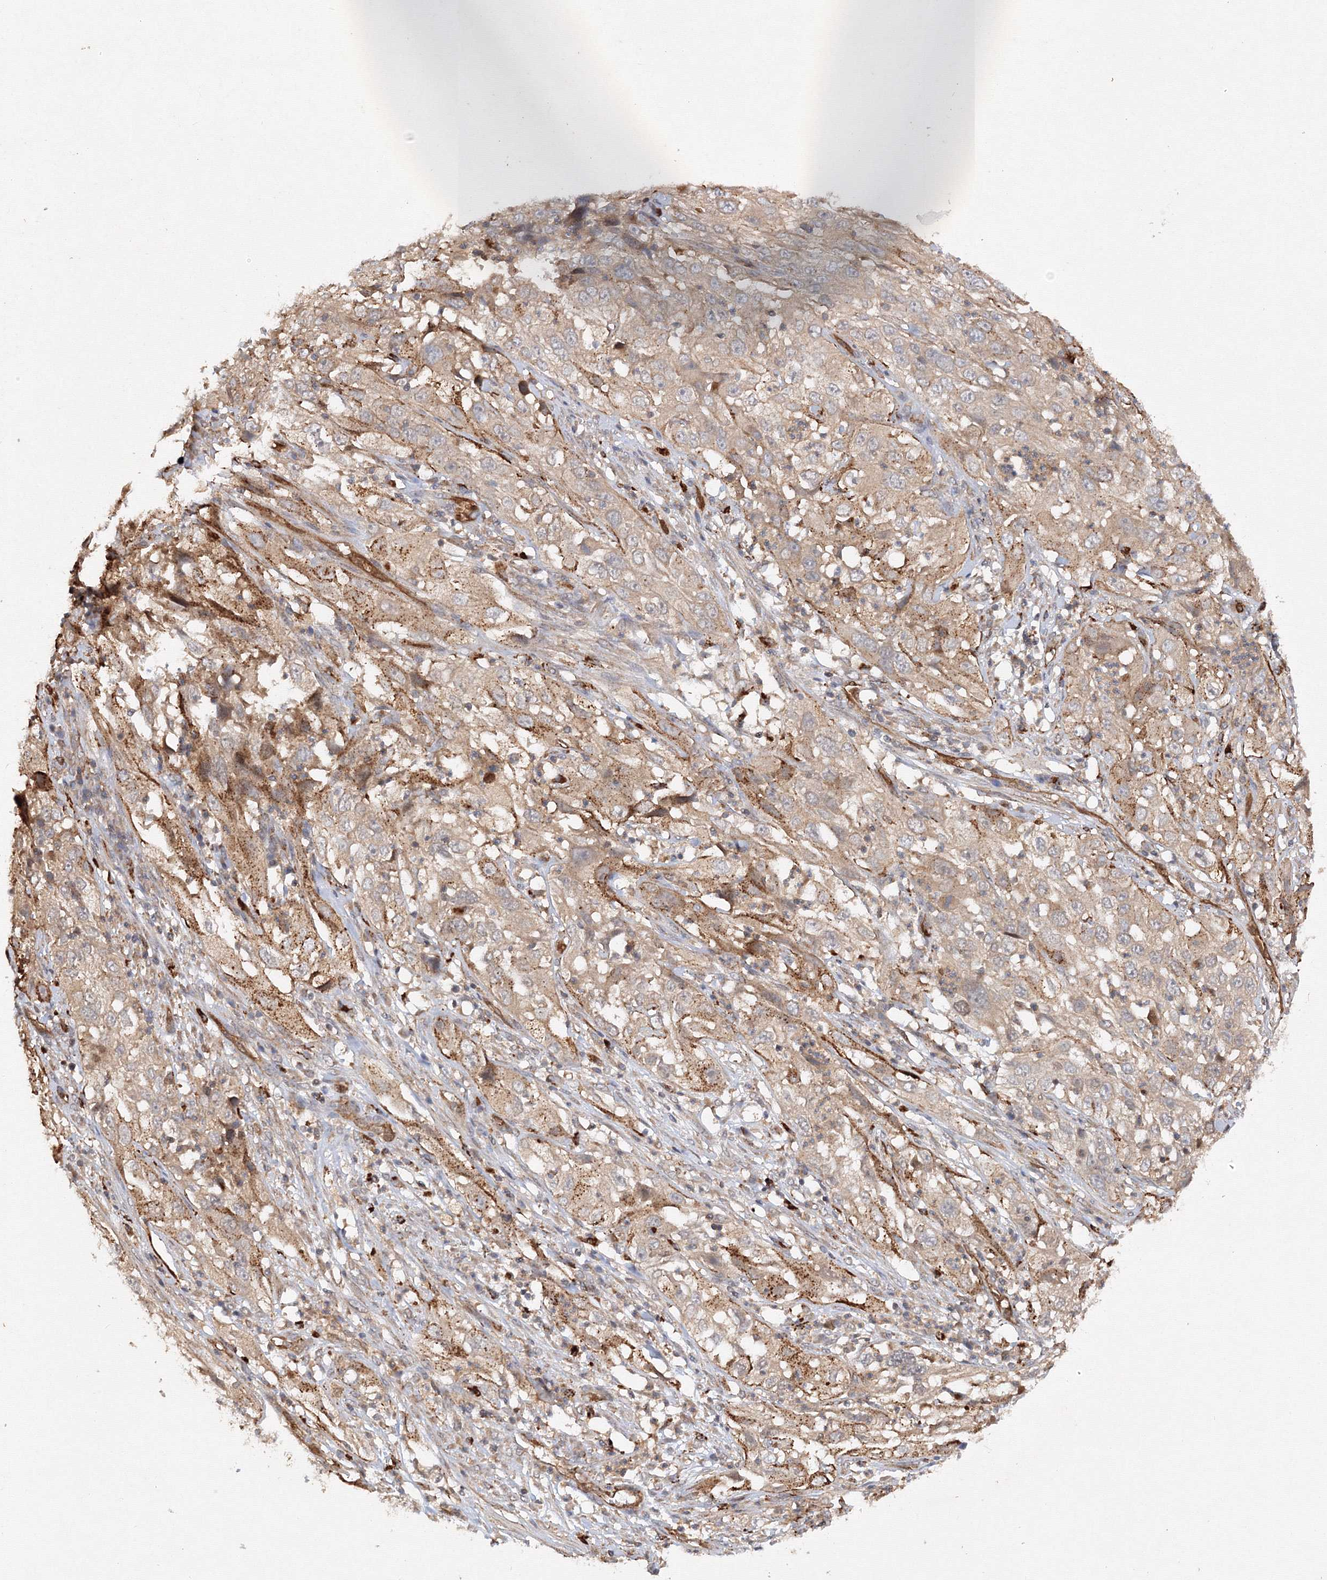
{"staining": {"intensity": "weak", "quantity": "25%-75%", "location": "cytoplasmic/membranous"}, "tissue": "cervical cancer", "cell_type": "Tumor cells", "image_type": "cancer", "snomed": [{"axis": "morphology", "description": "Squamous cell carcinoma, NOS"}, {"axis": "topography", "description": "Cervix"}], "caption": "The histopathology image exhibits staining of cervical squamous cell carcinoma, revealing weak cytoplasmic/membranous protein expression (brown color) within tumor cells. (DAB = brown stain, brightfield microscopy at high magnification).", "gene": "DCTD", "patient": {"sex": "female", "age": 32}}